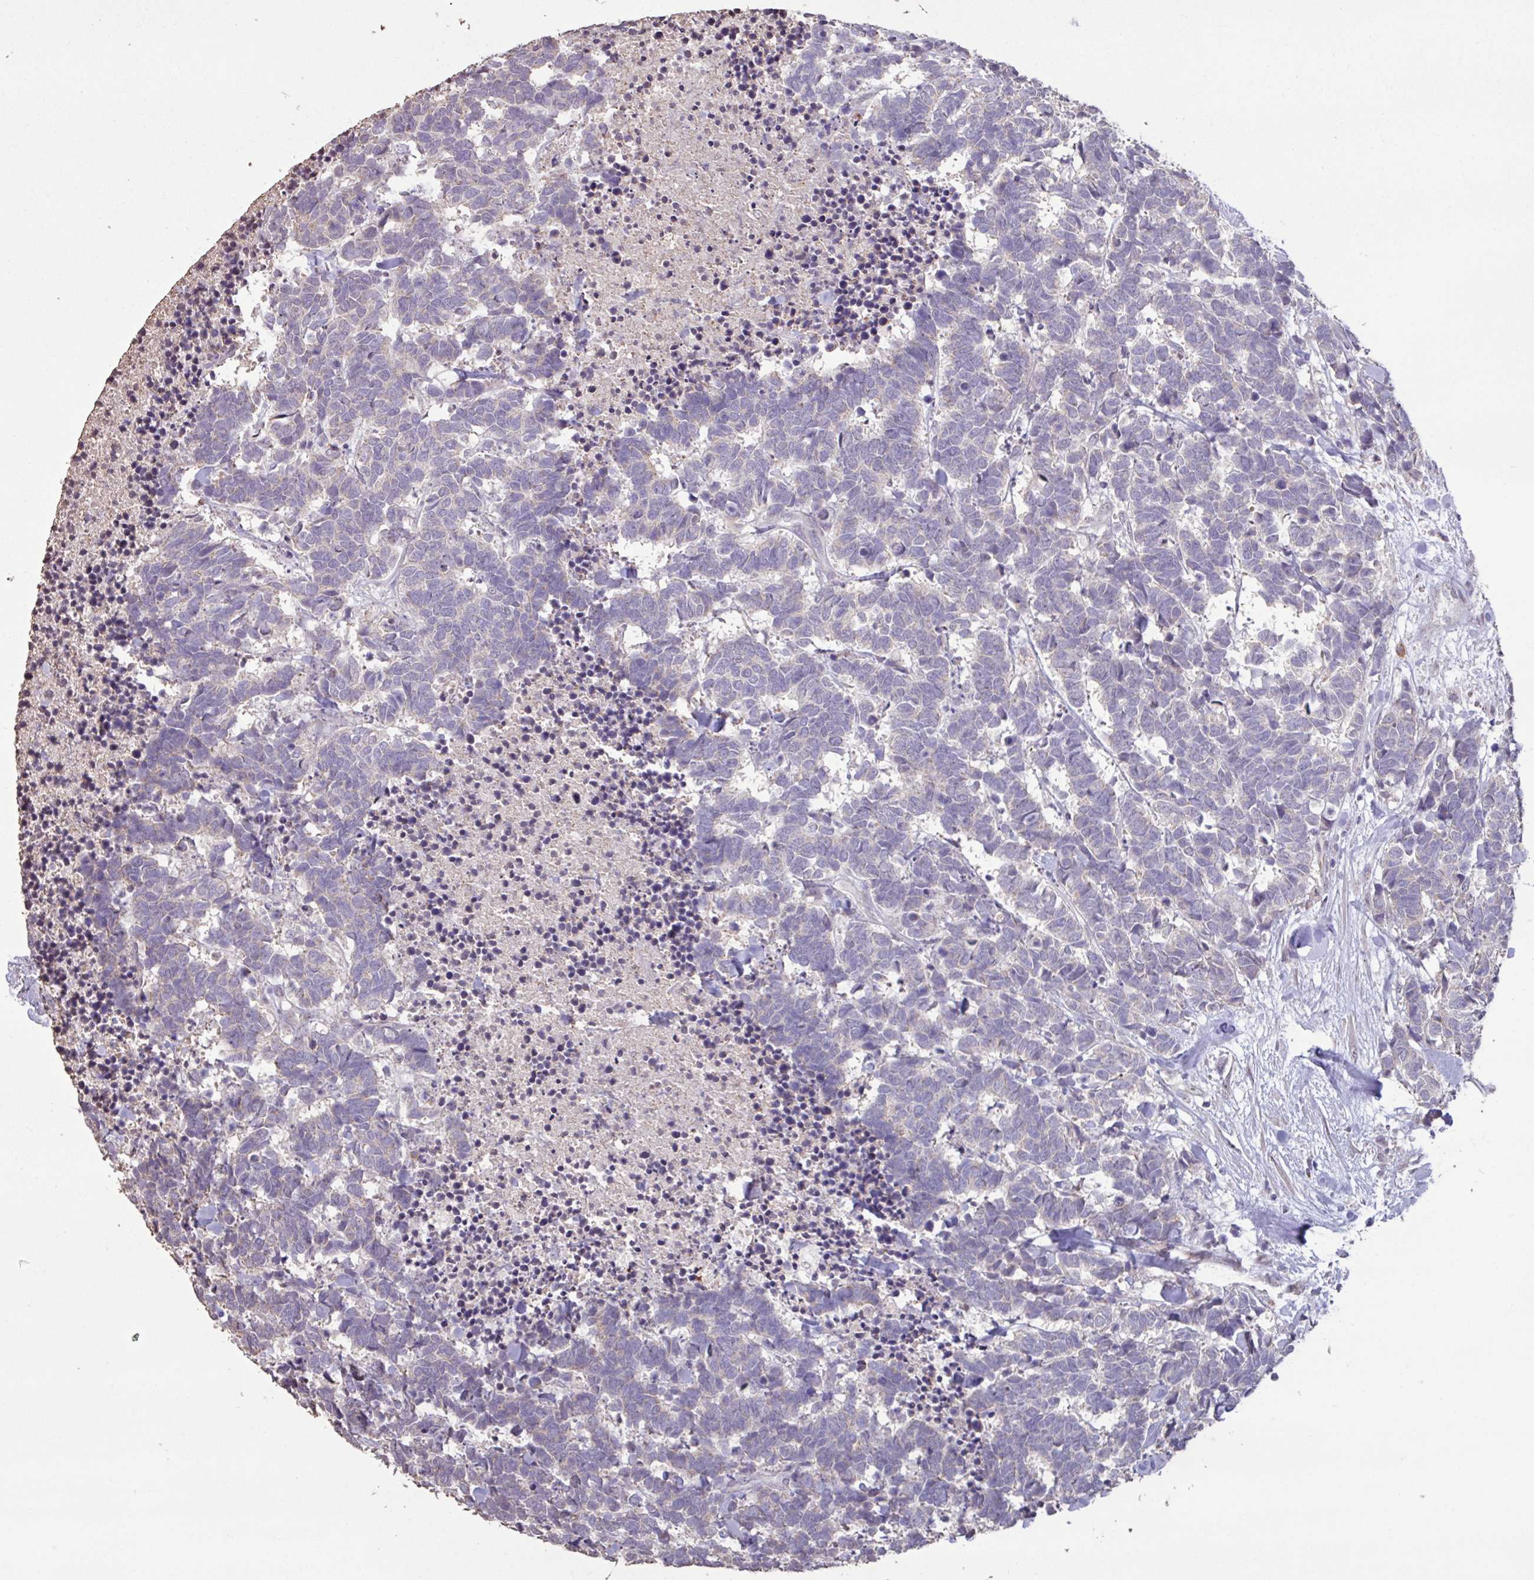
{"staining": {"intensity": "negative", "quantity": "none", "location": "none"}, "tissue": "carcinoid", "cell_type": "Tumor cells", "image_type": "cancer", "snomed": [{"axis": "morphology", "description": "Carcinoma, NOS"}, {"axis": "morphology", "description": "Carcinoid, malignant, NOS"}, {"axis": "topography", "description": "Urinary bladder"}], "caption": "There is no significant positivity in tumor cells of carcinoid (malignant).", "gene": "L3MBTL3", "patient": {"sex": "male", "age": 57}}